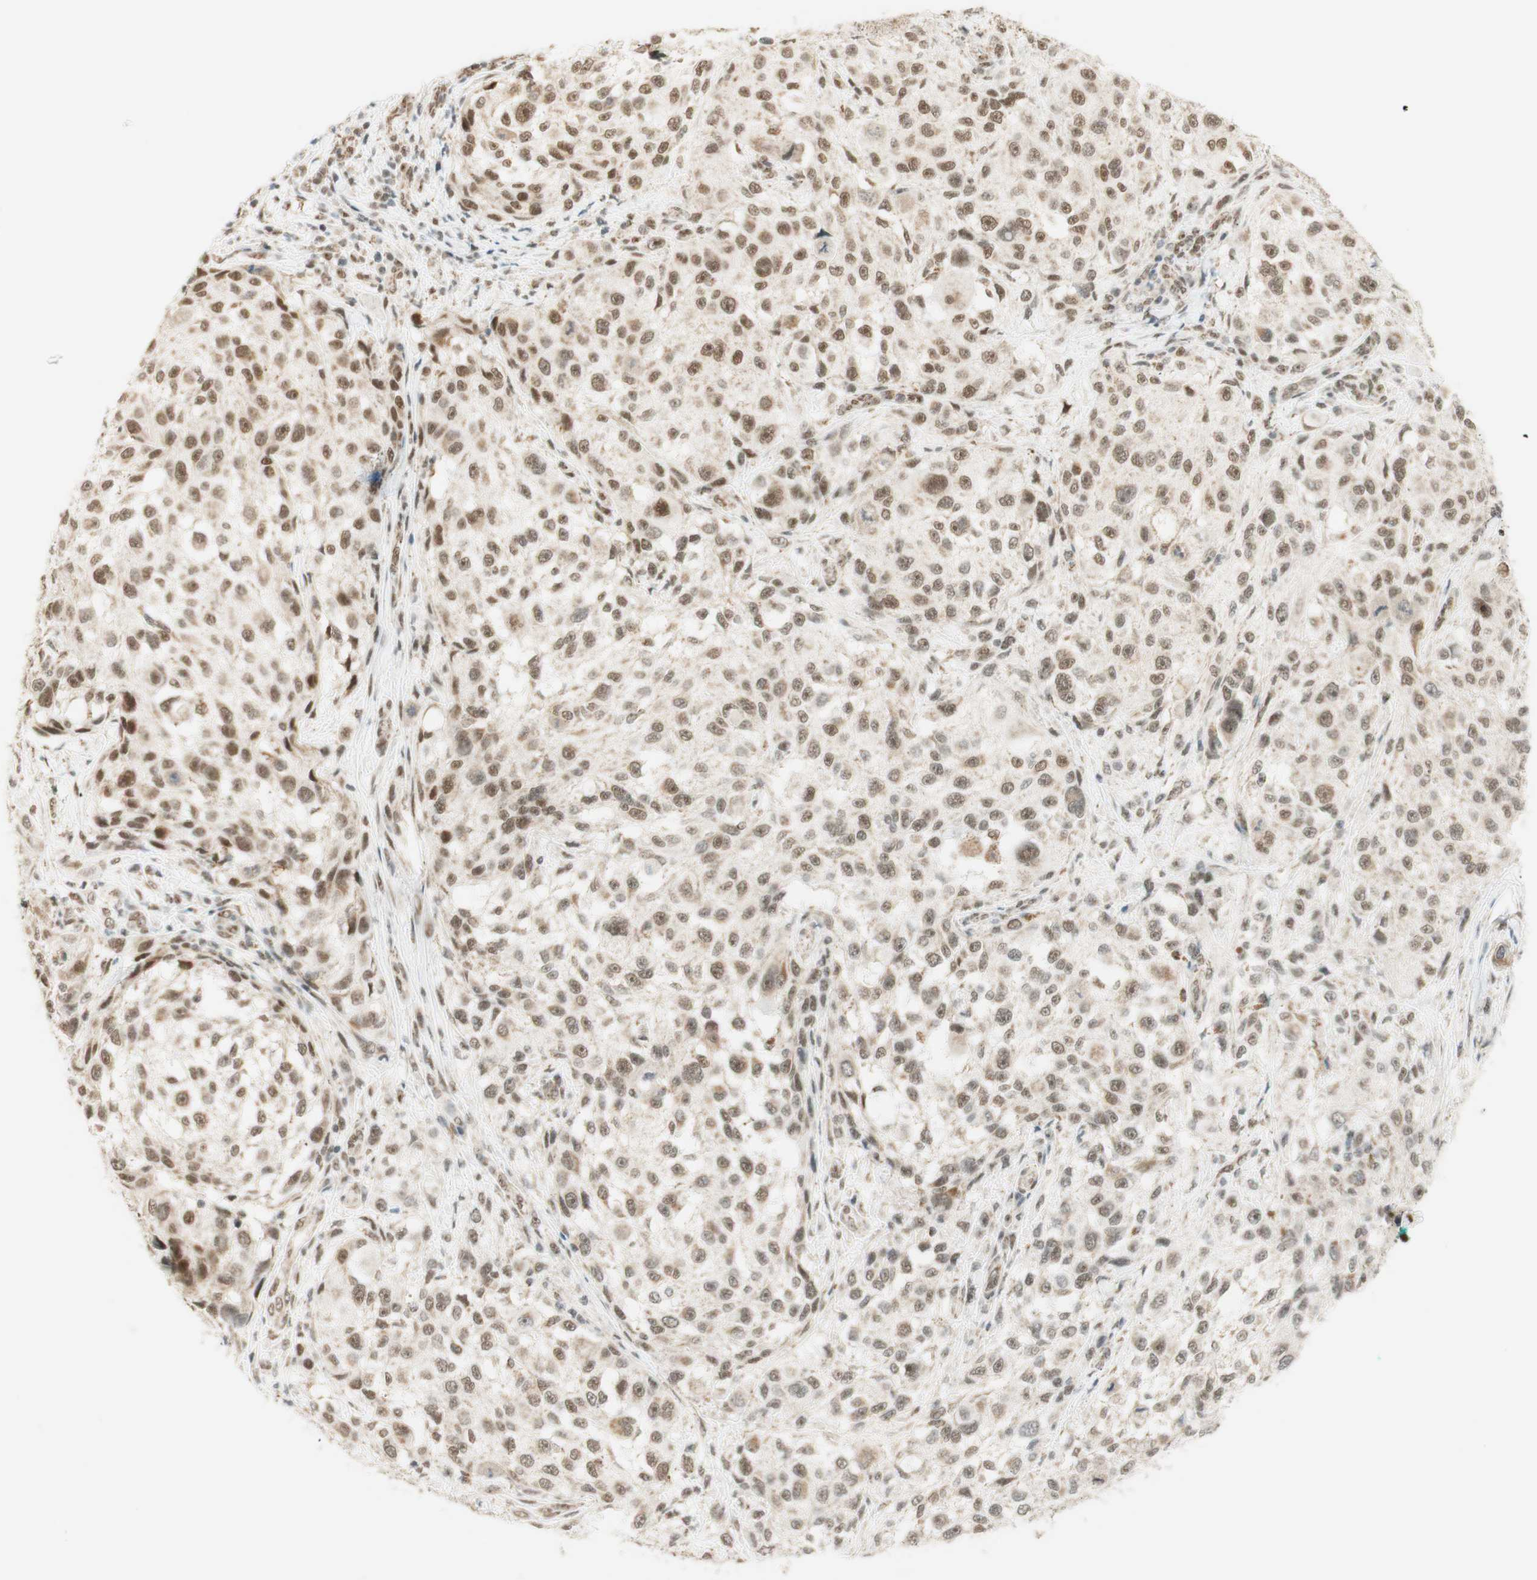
{"staining": {"intensity": "moderate", "quantity": ">75%", "location": "nuclear"}, "tissue": "melanoma", "cell_type": "Tumor cells", "image_type": "cancer", "snomed": [{"axis": "morphology", "description": "Necrosis, NOS"}, {"axis": "morphology", "description": "Malignant melanoma, NOS"}, {"axis": "topography", "description": "Skin"}], "caption": "Protein analysis of malignant melanoma tissue exhibits moderate nuclear positivity in approximately >75% of tumor cells.", "gene": "ZNF782", "patient": {"sex": "female", "age": 87}}